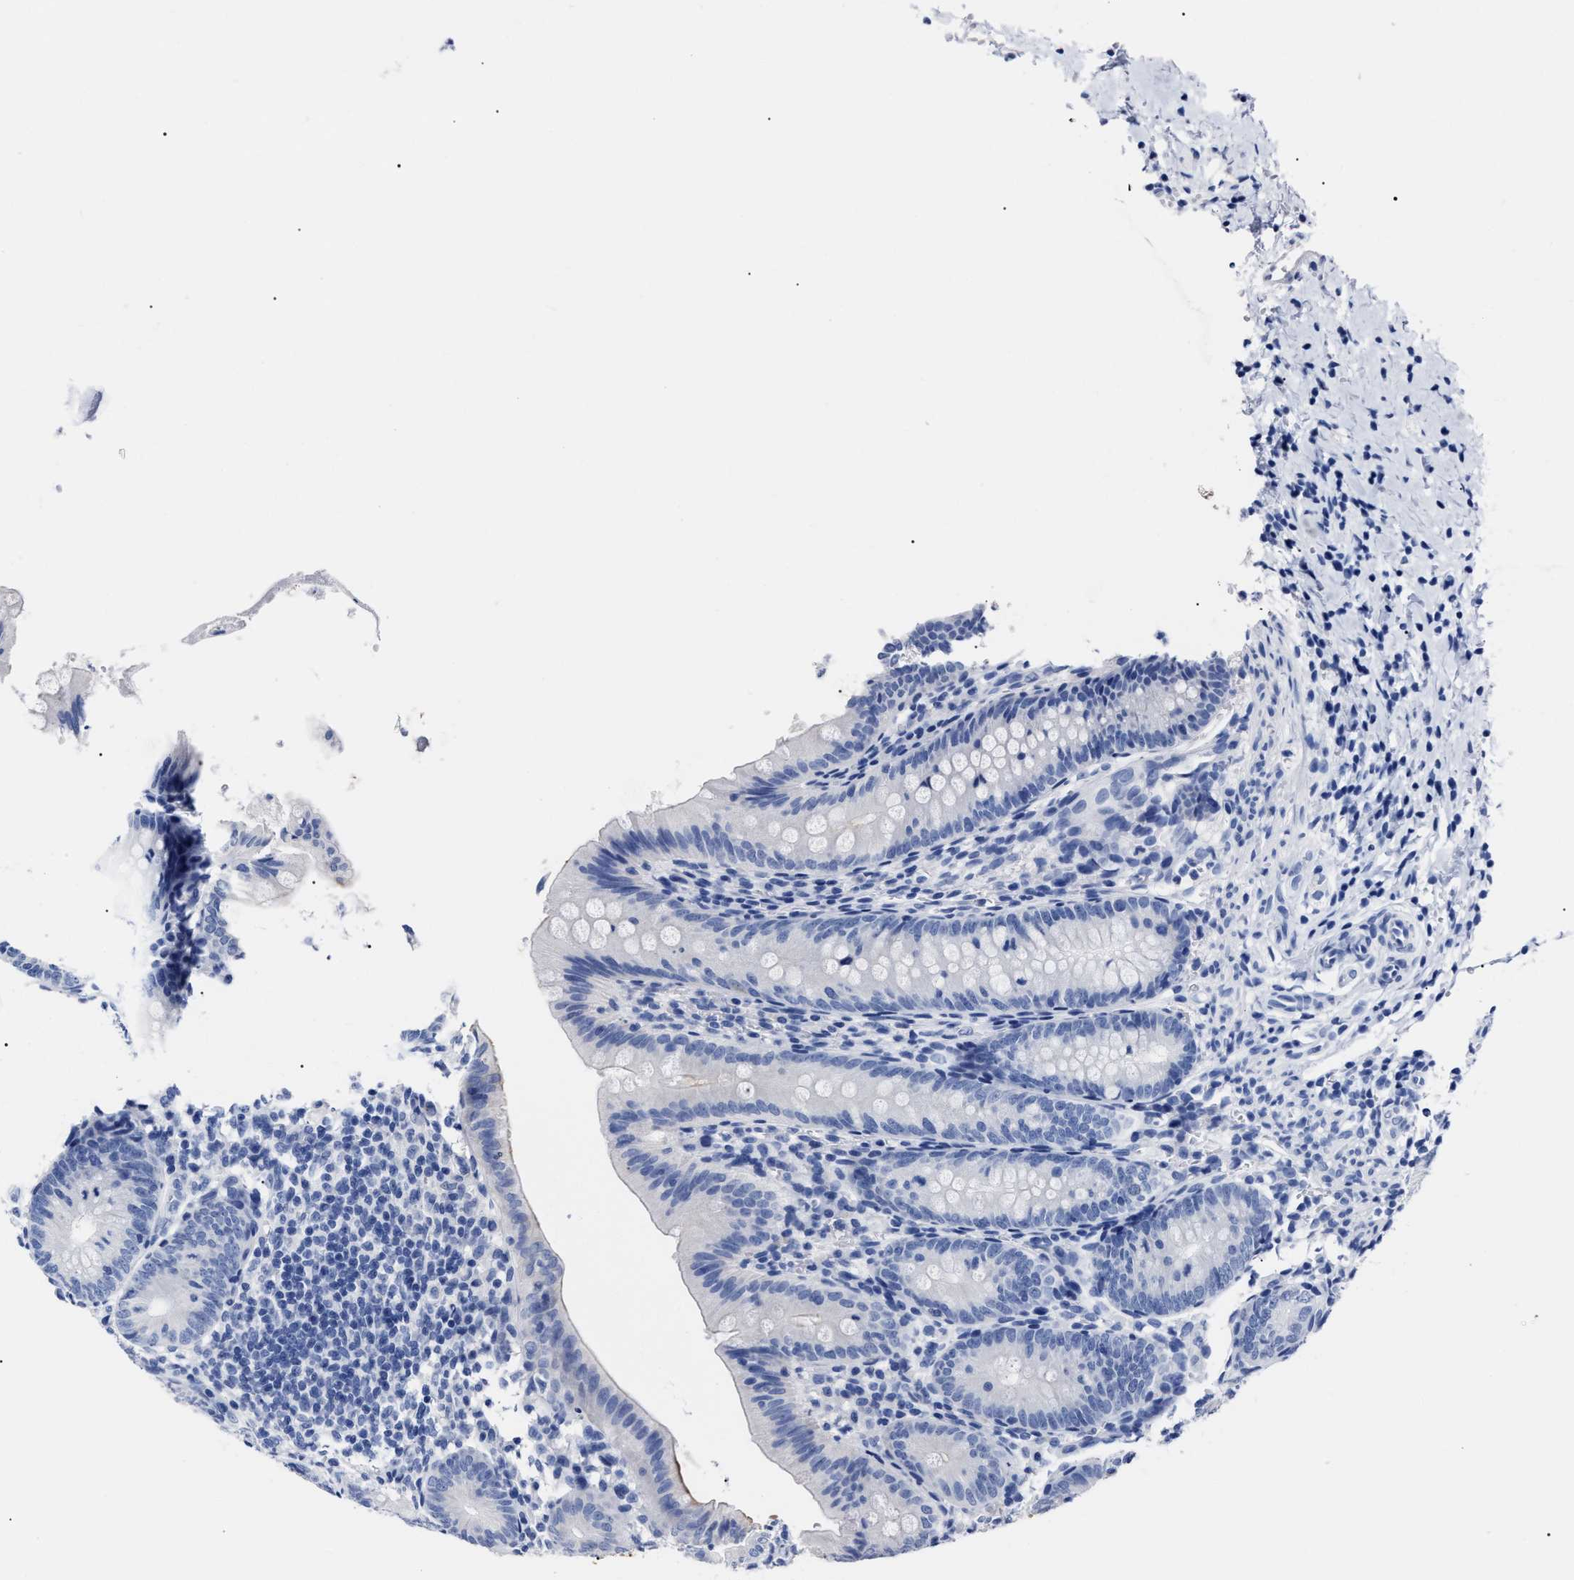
{"staining": {"intensity": "moderate", "quantity": "<25%", "location": "cytoplasmic/membranous"}, "tissue": "appendix", "cell_type": "Glandular cells", "image_type": "normal", "snomed": [{"axis": "morphology", "description": "Normal tissue, NOS"}, {"axis": "topography", "description": "Appendix"}], "caption": "Immunohistochemistry image of normal appendix: appendix stained using immunohistochemistry (IHC) exhibits low levels of moderate protein expression localized specifically in the cytoplasmic/membranous of glandular cells, appearing as a cytoplasmic/membranous brown color.", "gene": "ALPG", "patient": {"sex": "male", "age": 1}}